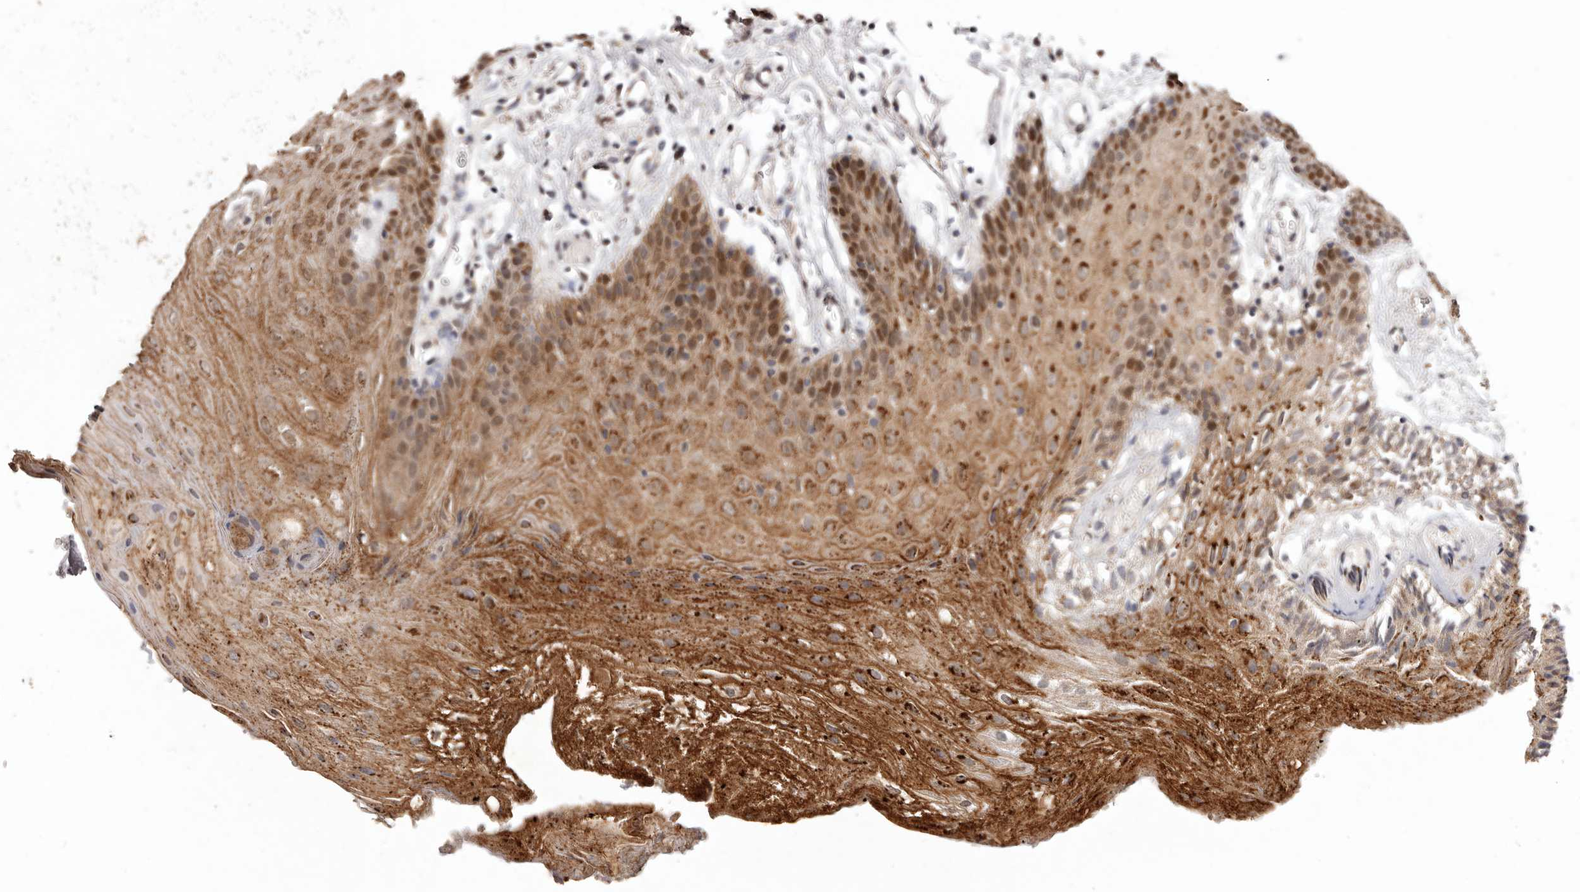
{"staining": {"intensity": "moderate", "quantity": ">75%", "location": "cytoplasmic/membranous,nuclear"}, "tissue": "oral mucosa", "cell_type": "Squamous epithelial cells", "image_type": "normal", "snomed": [{"axis": "morphology", "description": "Normal tissue, NOS"}, {"axis": "morphology", "description": "Squamous cell carcinoma, NOS"}, {"axis": "topography", "description": "Skeletal muscle"}, {"axis": "topography", "description": "Oral tissue"}, {"axis": "topography", "description": "Salivary gland"}, {"axis": "topography", "description": "Head-Neck"}], "caption": "Oral mucosa stained with a brown dye demonstrates moderate cytoplasmic/membranous,nuclear positive expression in approximately >75% of squamous epithelial cells.", "gene": "NOTCH1", "patient": {"sex": "male", "age": 54}}